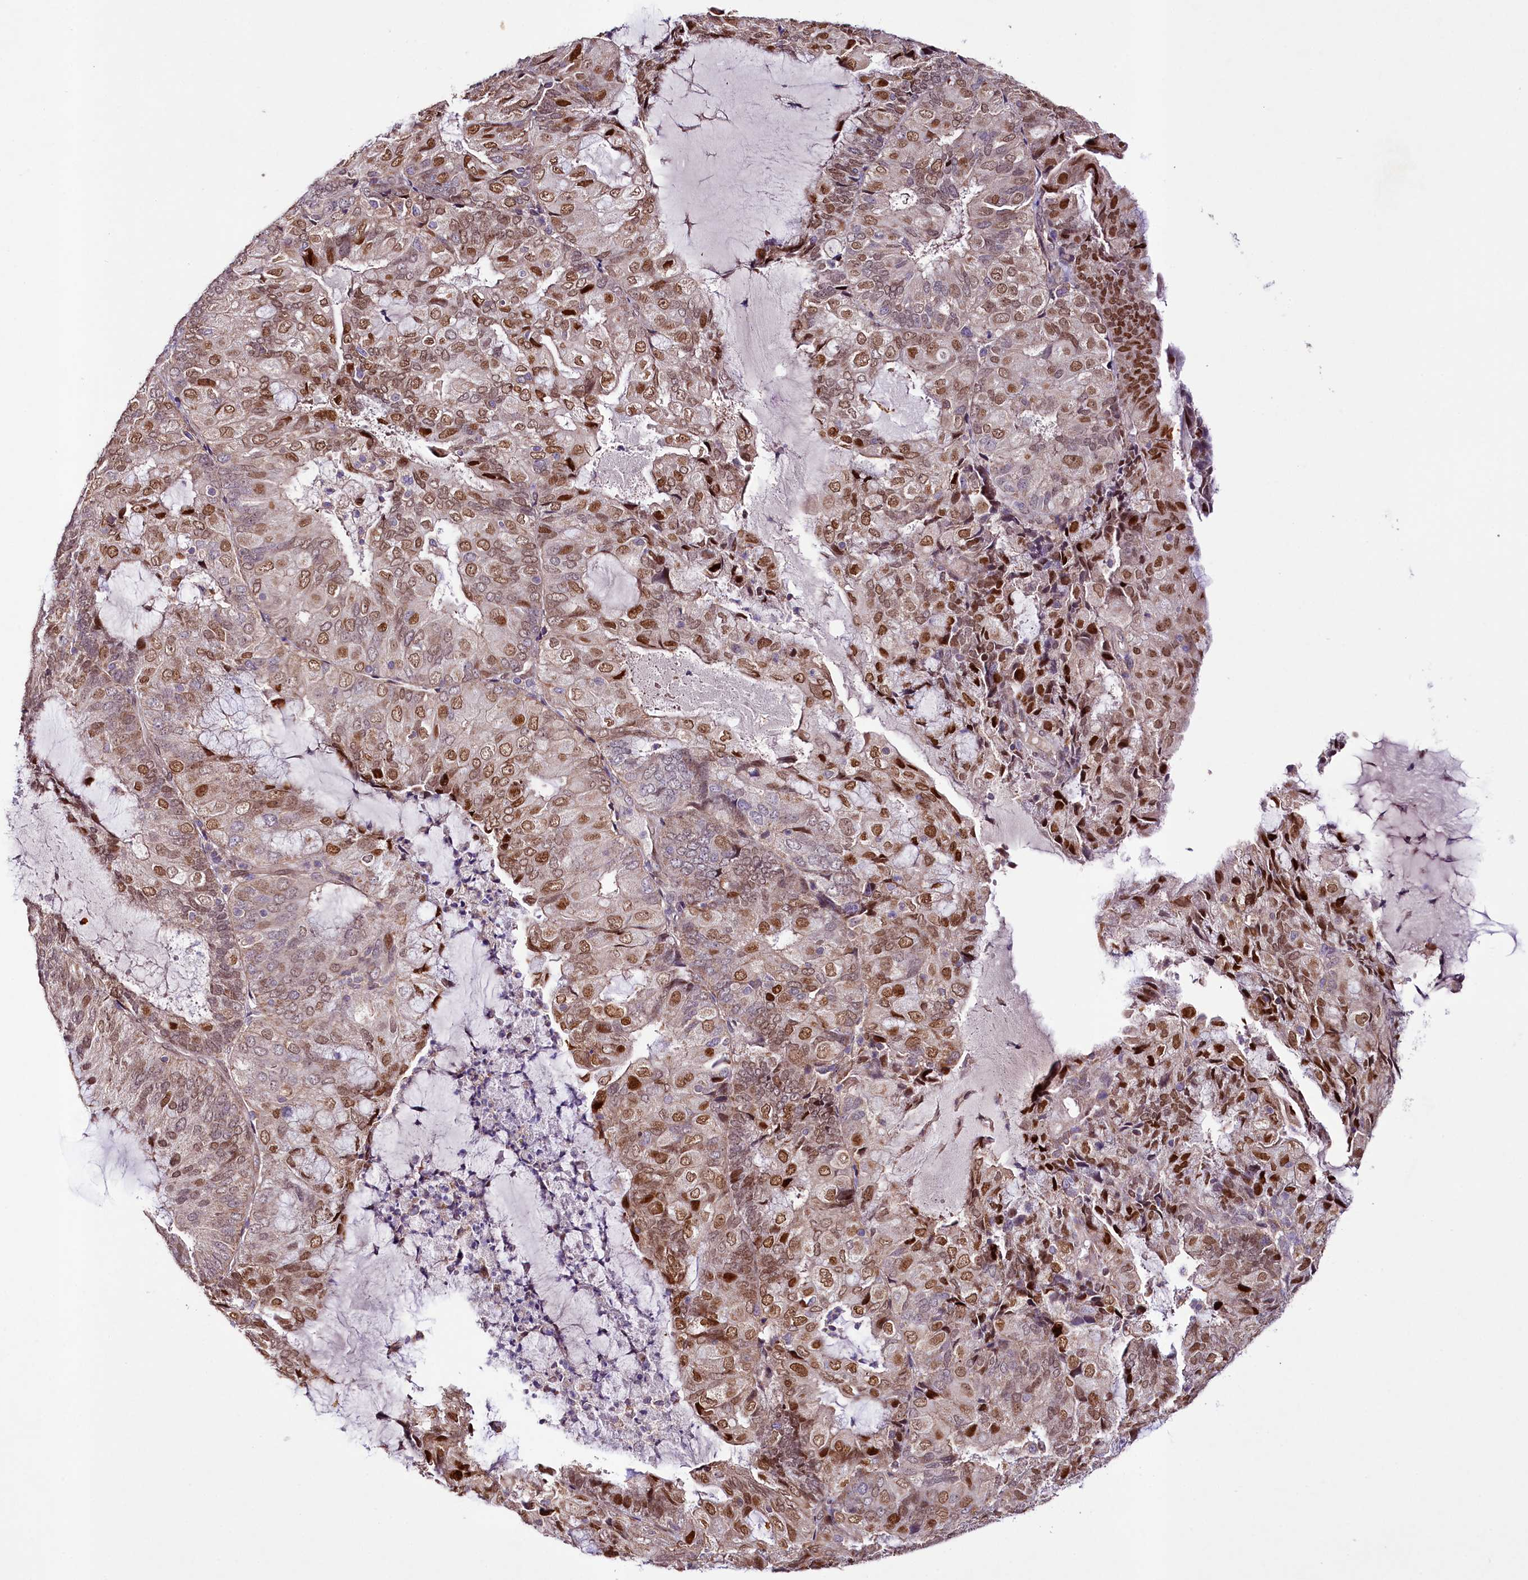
{"staining": {"intensity": "moderate", "quantity": ">75%", "location": "nuclear"}, "tissue": "endometrial cancer", "cell_type": "Tumor cells", "image_type": "cancer", "snomed": [{"axis": "morphology", "description": "Adenocarcinoma, NOS"}, {"axis": "topography", "description": "Endometrium"}], "caption": "Immunohistochemical staining of human endometrial adenocarcinoma demonstrates medium levels of moderate nuclear expression in approximately >75% of tumor cells.", "gene": "ZNF226", "patient": {"sex": "female", "age": 81}}